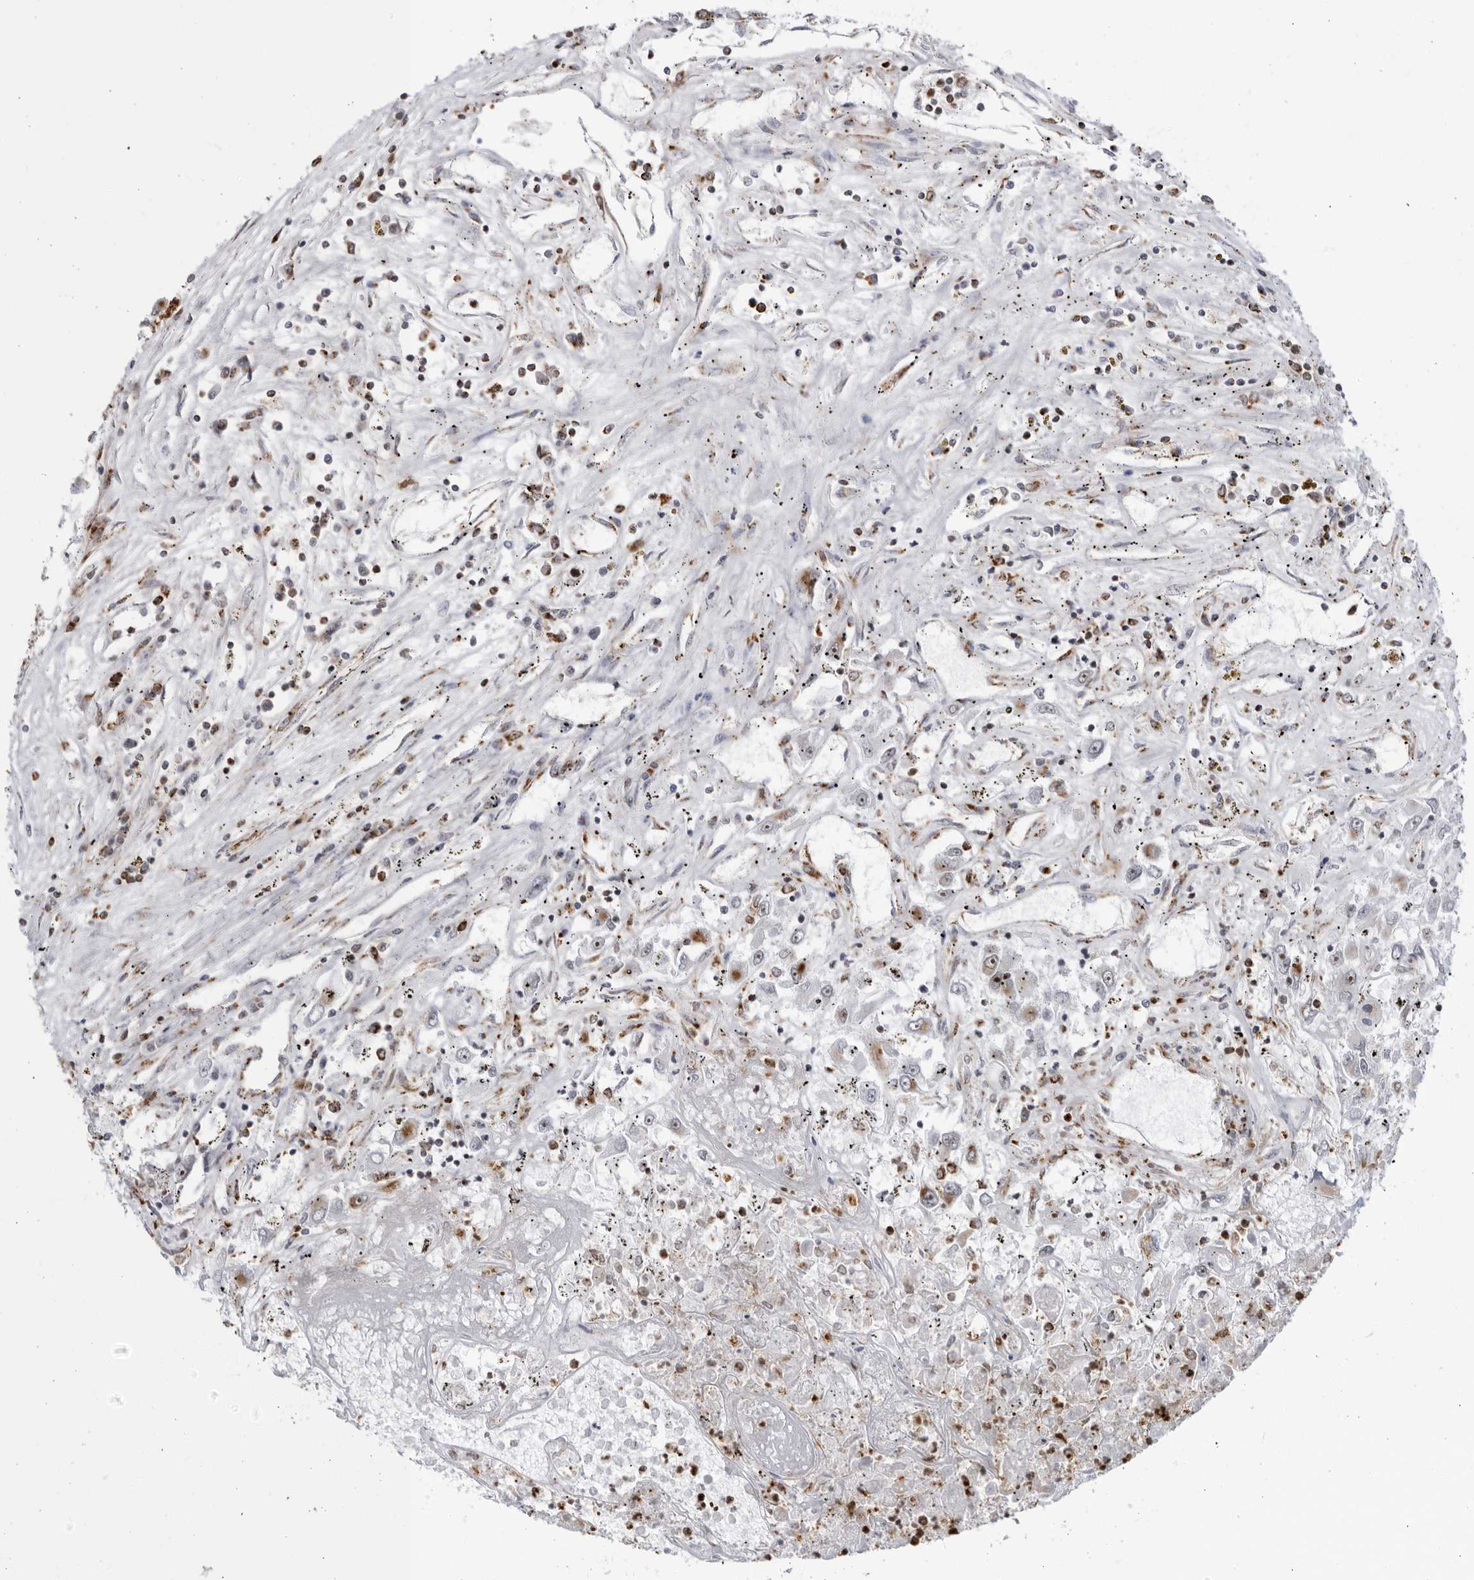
{"staining": {"intensity": "moderate", "quantity": "25%-75%", "location": "cytoplasmic/membranous,nuclear"}, "tissue": "renal cancer", "cell_type": "Tumor cells", "image_type": "cancer", "snomed": [{"axis": "morphology", "description": "Adenocarcinoma, NOS"}, {"axis": "topography", "description": "Kidney"}], "caption": "This micrograph reveals IHC staining of renal cancer, with medium moderate cytoplasmic/membranous and nuclear positivity in about 25%-75% of tumor cells.", "gene": "RBM34", "patient": {"sex": "female", "age": 52}}